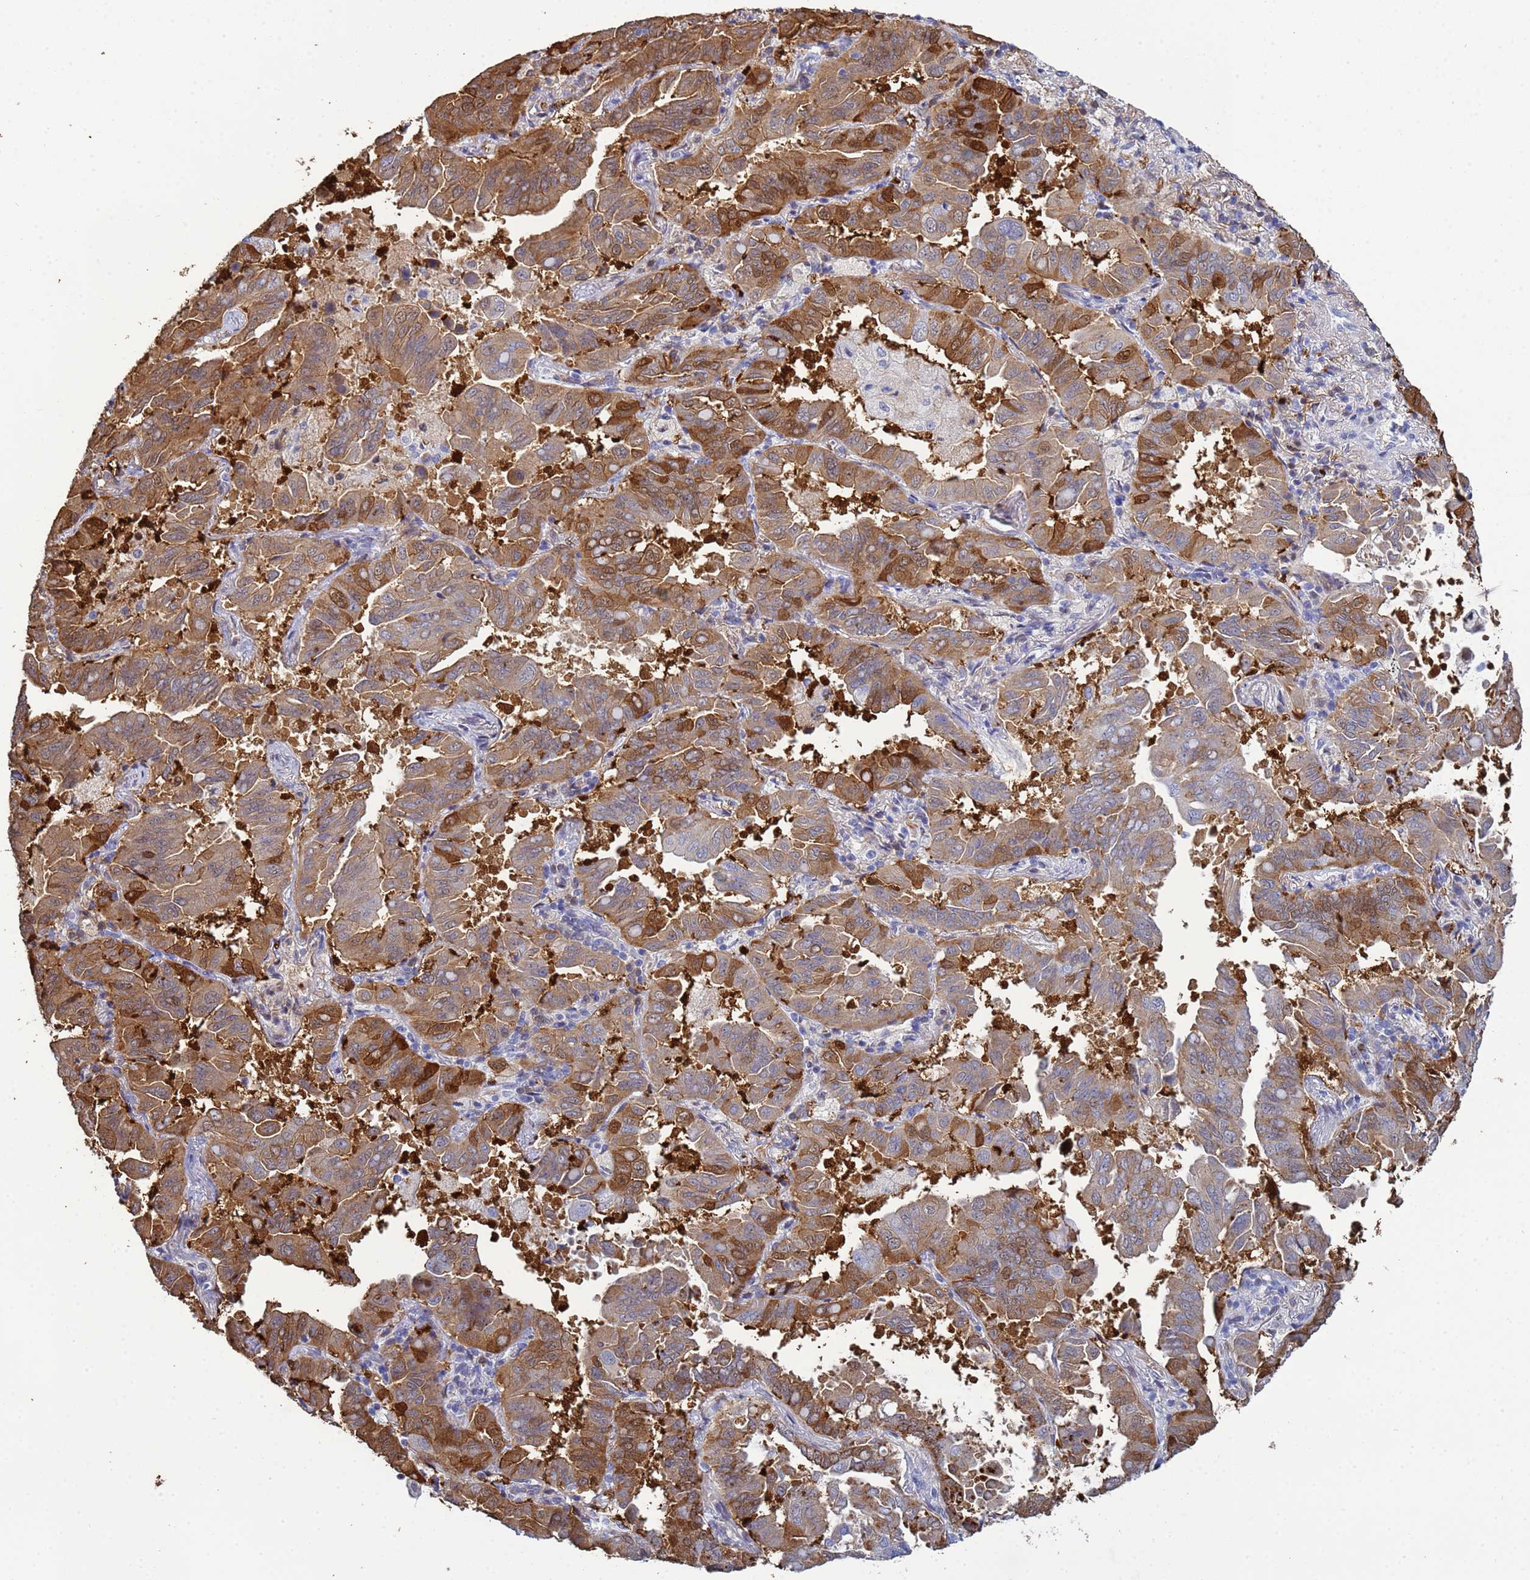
{"staining": {"intensity": "strong", "quantity": "25%-75%", "location": "cytoplasmic/membranous,nuclear"}, "tissue": "lung cancer", "cell_type": "Tumor cells", "image_type": "cancer", "snomed": [{"axis": "morphology", "description": "Adenocarcinoma, NOS"}, {"axis": "topography", "description": "Lung"}], "caption": "Immunohistochemistry (IHC) (DAB (3,3'-diaminobenzidine)) staining of human lung cancer reveals strong cytoplasmic/membranous and nuclear protein staining in about 25%-75% of tumor cells. Immunohistochemistry (IHC) stains the protein of interest in brown and the nuclei are stained blue.", "gene": "PPP6R1", "patient": {"sex": "male", "age": 64}}